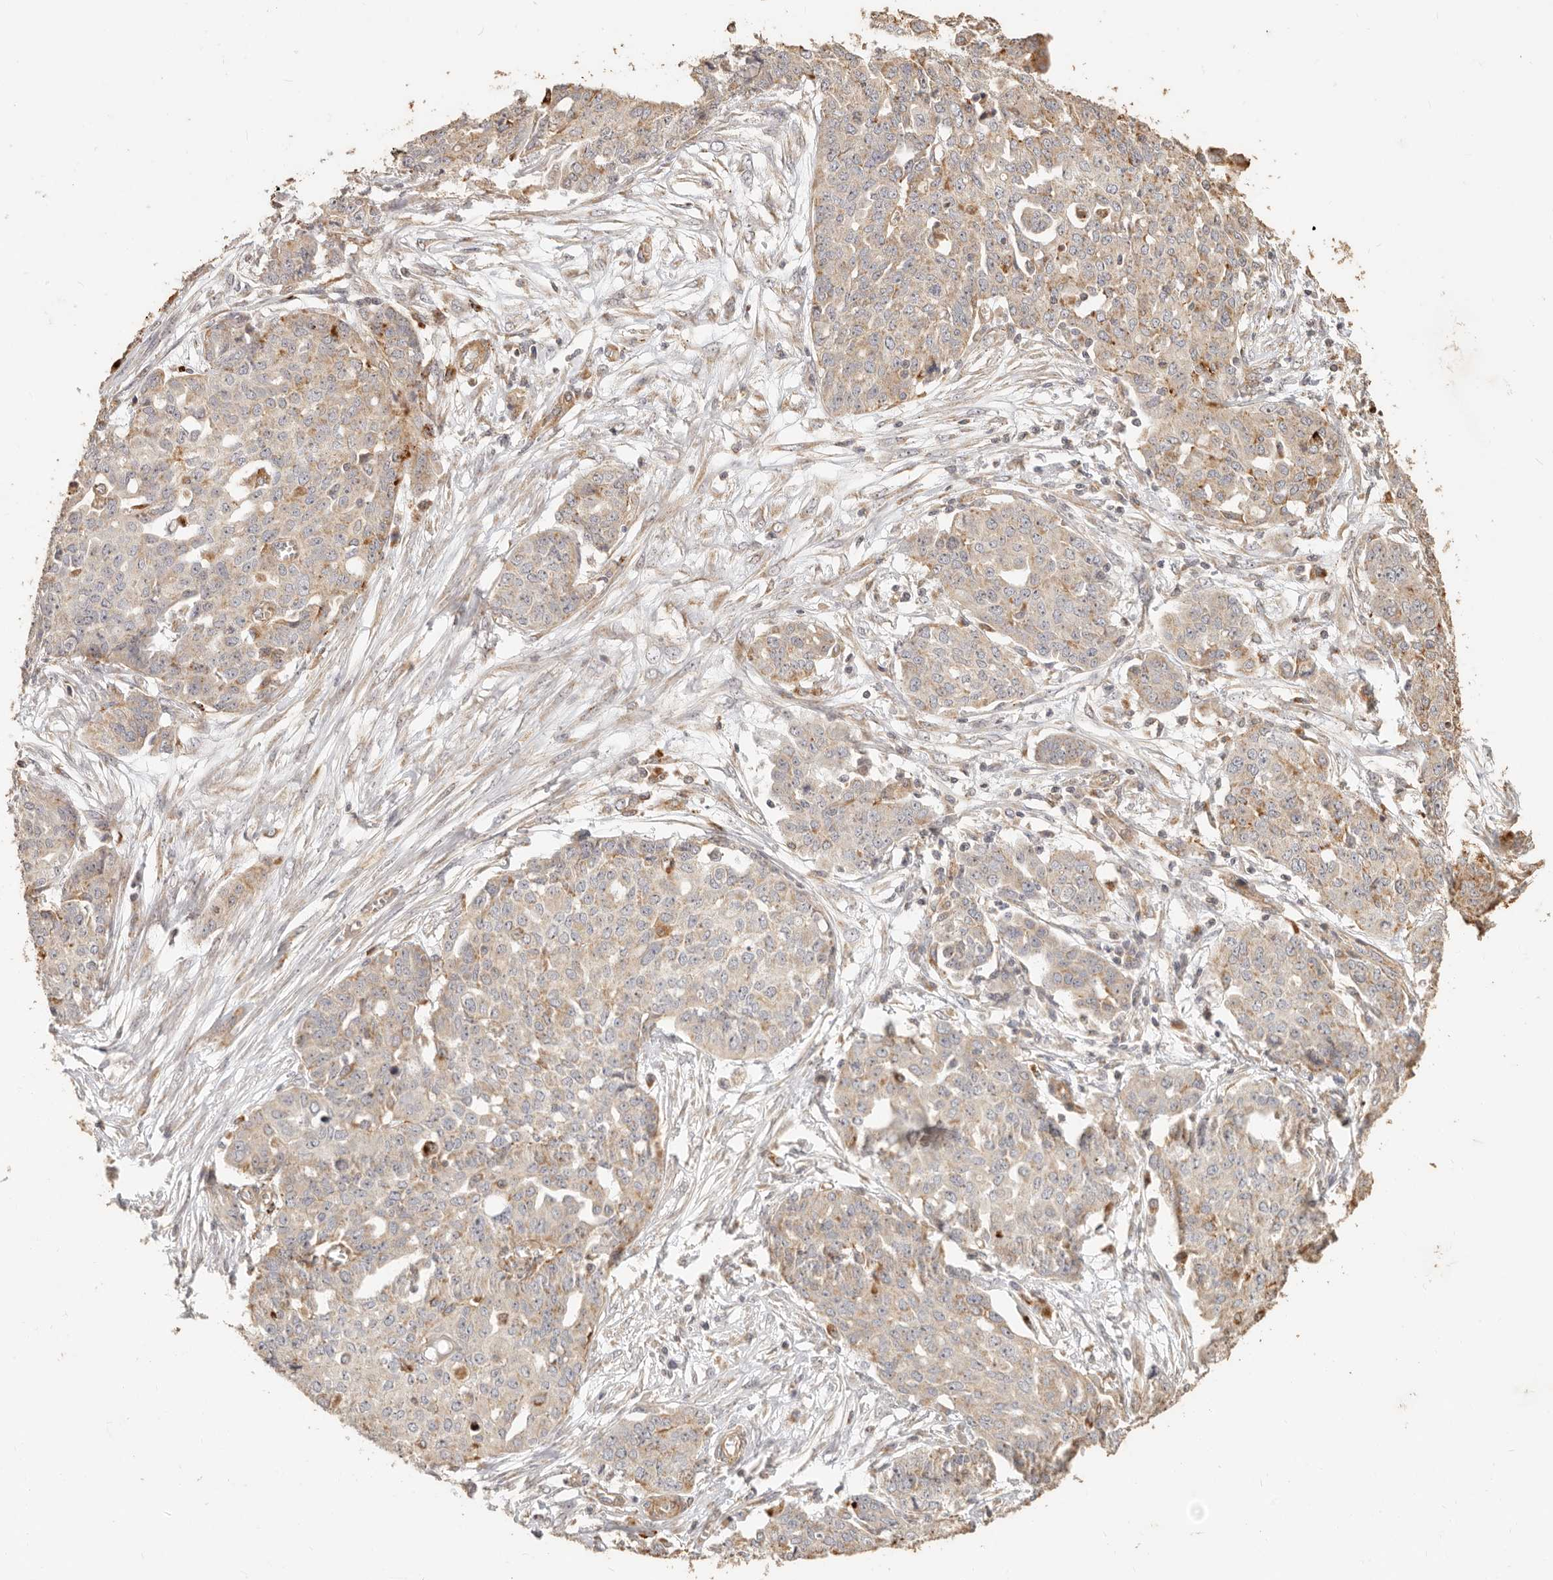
{"staining": {"intensity": "moderate", "quantity": "<25%", "location": "cytoplasmic/membranous"}, "tissue": "ovarian cancer", "cell_type": "Tumor cells", "image_type": "cancer", "snomed": [{"axis": "morphology", "description": "Cystadenocarcinoma, serous, NOS"}, {"axis": "topography", "description": "Soft tissue"}, {"axis": "topography", "description": "Ovary"}], "caption": "DAB (3,3'-diaminobenzidine) immunohistochemical staining of human ovarian serous cystadenocarcinoma displays moderate cytoplasmic/membranous protein expression in approximately <25% of tumor cells.", "gene": "PTPN22", "patient": {"sex": "female", "age": 57}}